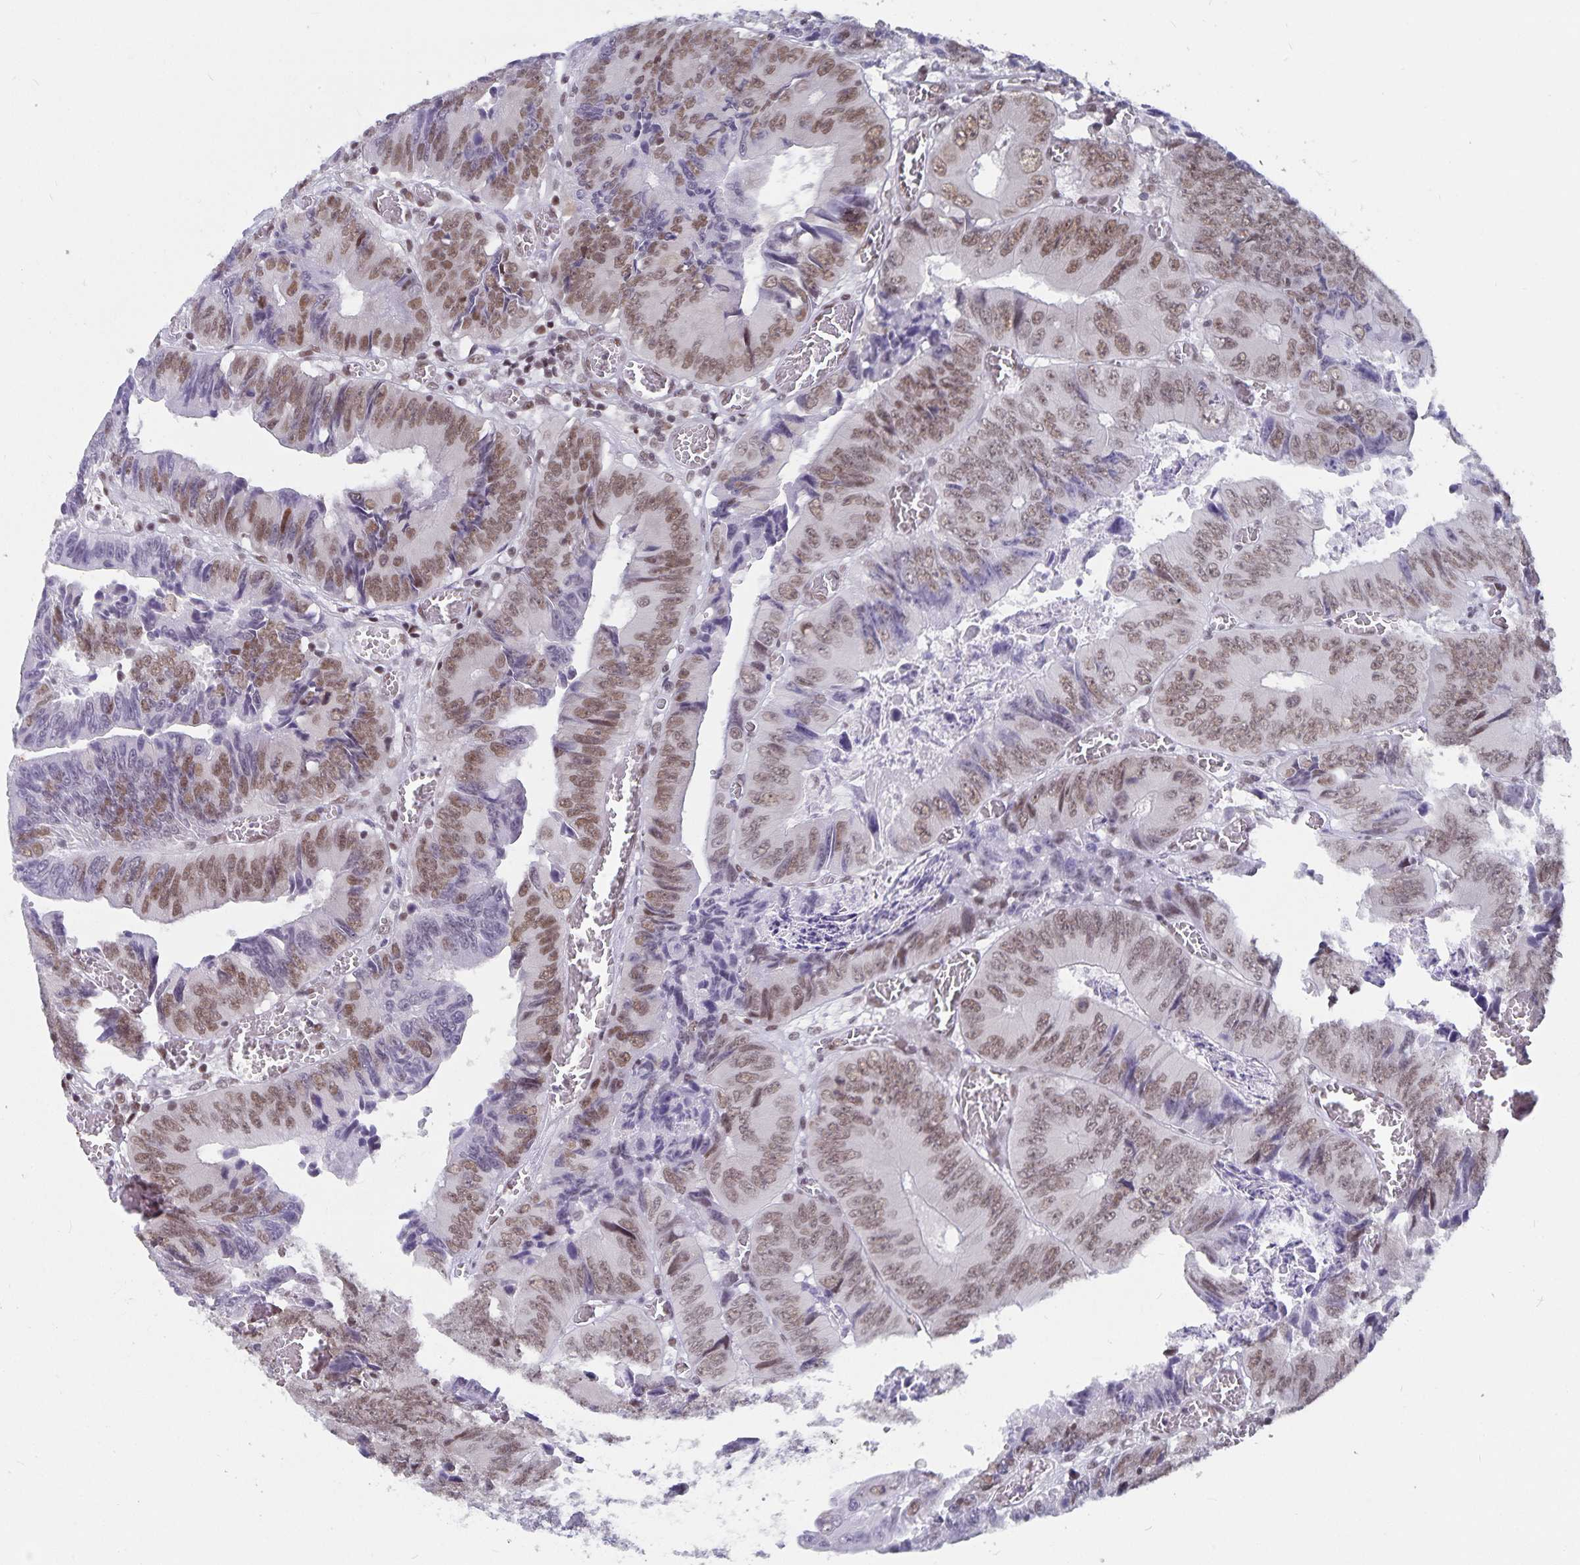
{"staining": {"intensity": "moderate", "quantity": ">75%", "location": "nuclear"}, "tissue": "colorectal cancer", "cell_type": "Tumor cells", "image_type": "cancer", "snomed": [{"axis": "morphology", "description": "Adenocarcinoma, NOS"}, {"axis": "topography", "description": "Colon"}], "caption": "A histopathology image of colorectal adenocarcinoma stained for a protein displays moderate nuclear brown staining in tumor cells. (Stains: DAB (3,3'-diaminobenzidine) in brown, nuclei in blue, Microscopy: brightfield microscopy at high magnification).", "gene": "PBX2", "patient": {"sex": "female", "age": 84}}